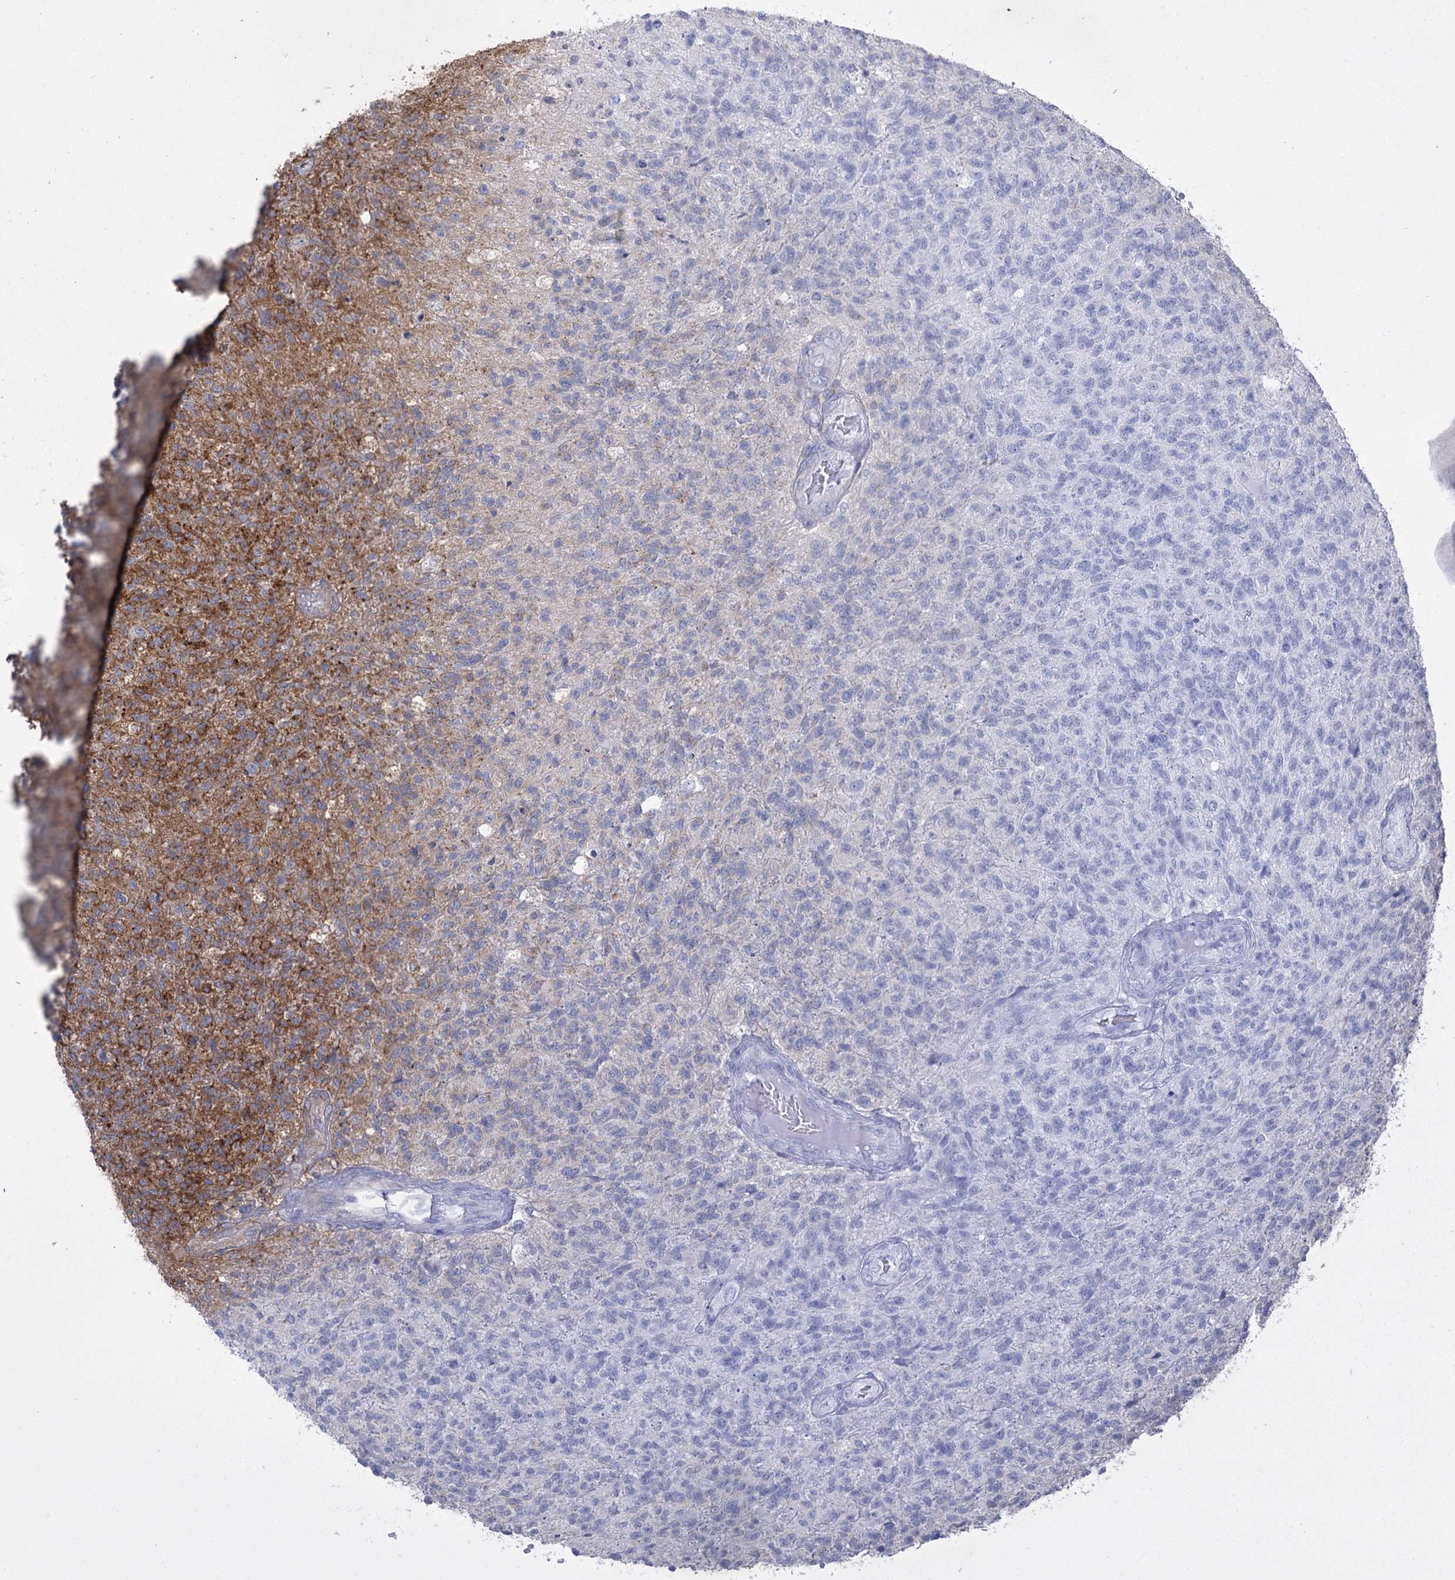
{"staining": {"intensity": "moderate", "quantity": "25%-75%", "location": "cytoplasmic/membranous"}, "tissue": "glioma", "cell_type": "Tumor cells", "image_type": "cancer", "snomed": [{"axis": "morphology", "description": "Glioma, malignant, High grade"}, {"axis": "topography", "description": "Brain"}], "caption": "Immunohistochemical staining of high-grade glioma (malignant) exhibits medium levels of moderate cytoplasmic/membranous protein staining in approximately 25%-75% of tumor cells. (DAB IHC, brown staining for protein, blue staining for nuclei).", "gene": "CCDC88A", "patient": {"sex": "male", "age": 56}}